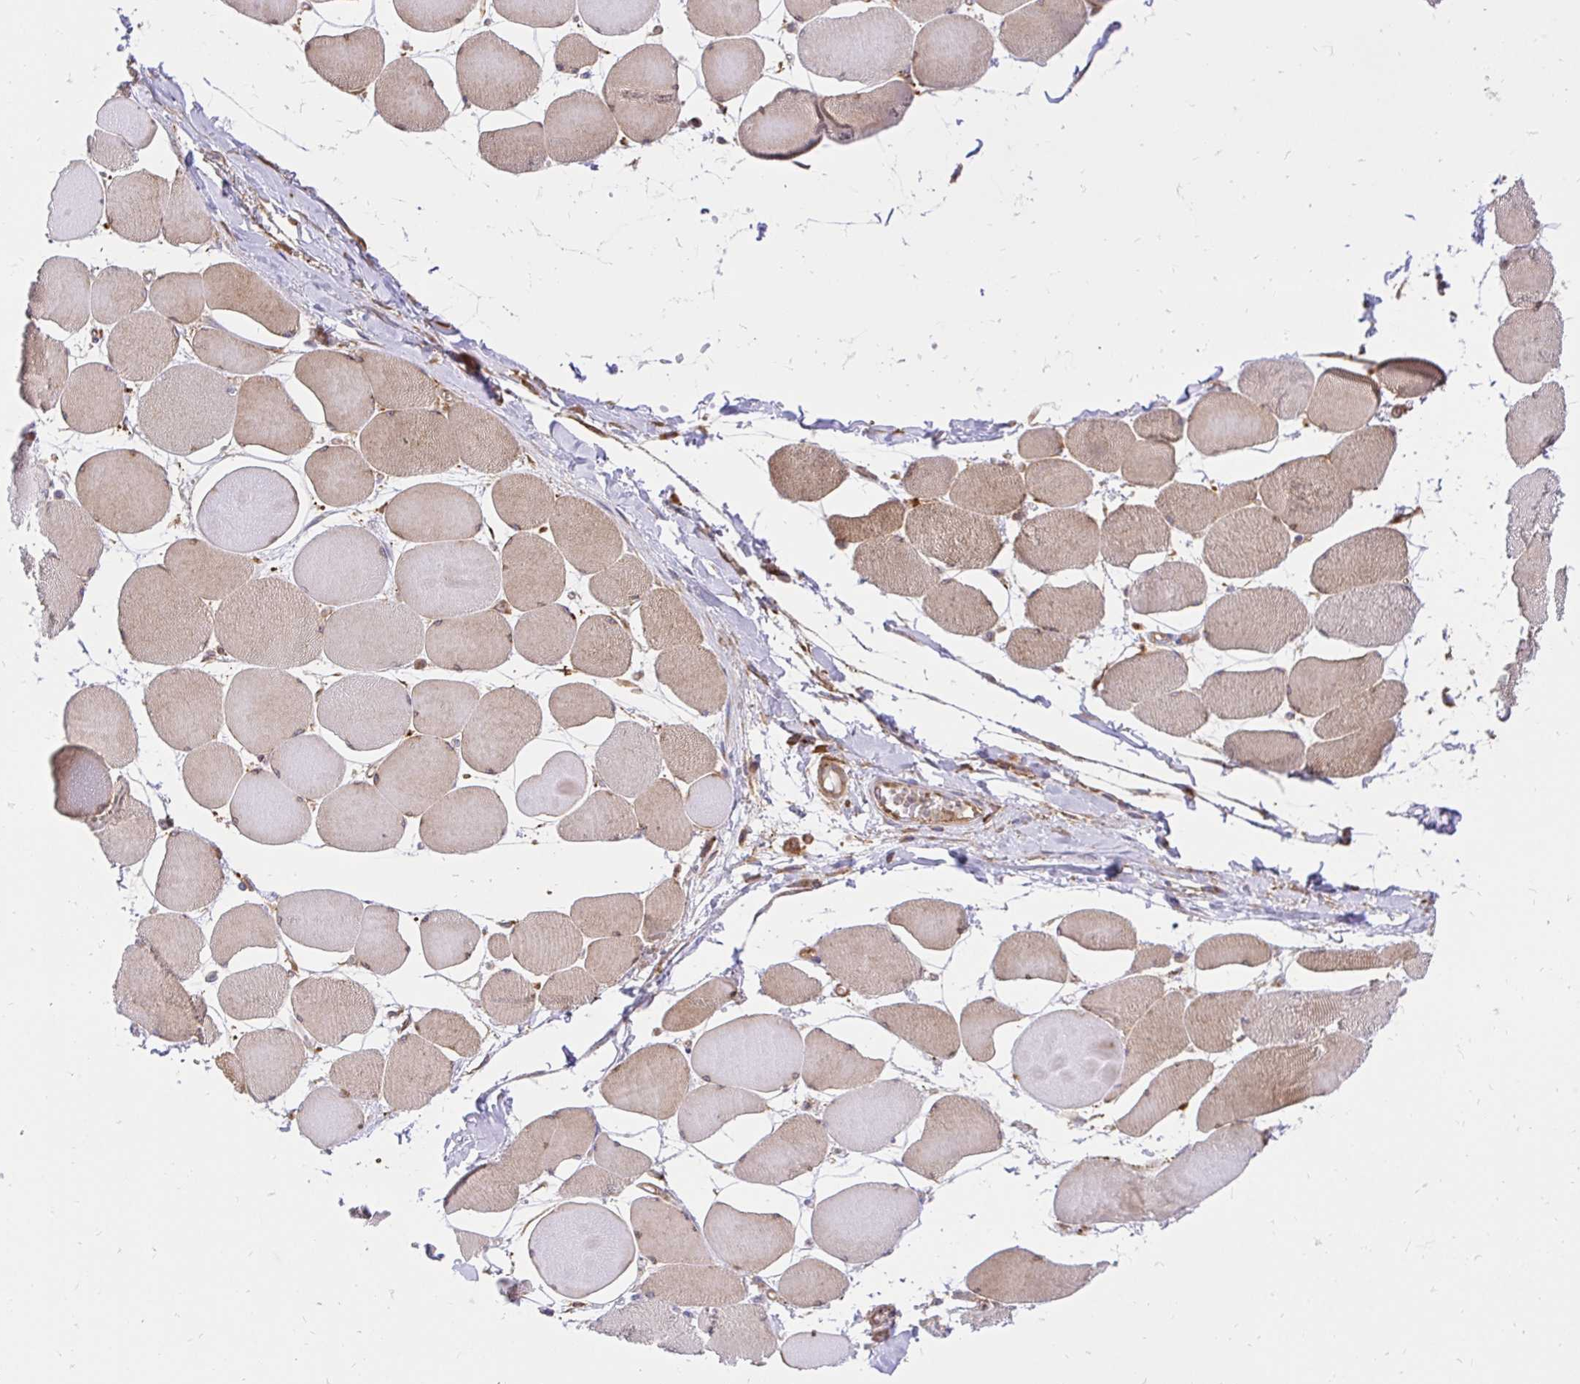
{"staining": {"intensity": "moderate", "quantity": "25%-75%", "location": "cytoplasmic/membranous"}, "tissue": "skeletal muscle", "cell_type": "Myocytes", "image_type": "normal", "snomed": [{"axis": "morphology", "description": "Normal tissue, NOS"}, {"axis": "topography", "description": "Skeletal muscle"}], "caption": "Protein expression by immunohistochemistry exhibits moderate cytoplasmic/membranous staining in approximately 25%-75% of myocytes in benign skeletal muscle. Nuclei are stained in blue.", "gene": "ABCB10", "patient": {"sex": "female", "age": 75}}